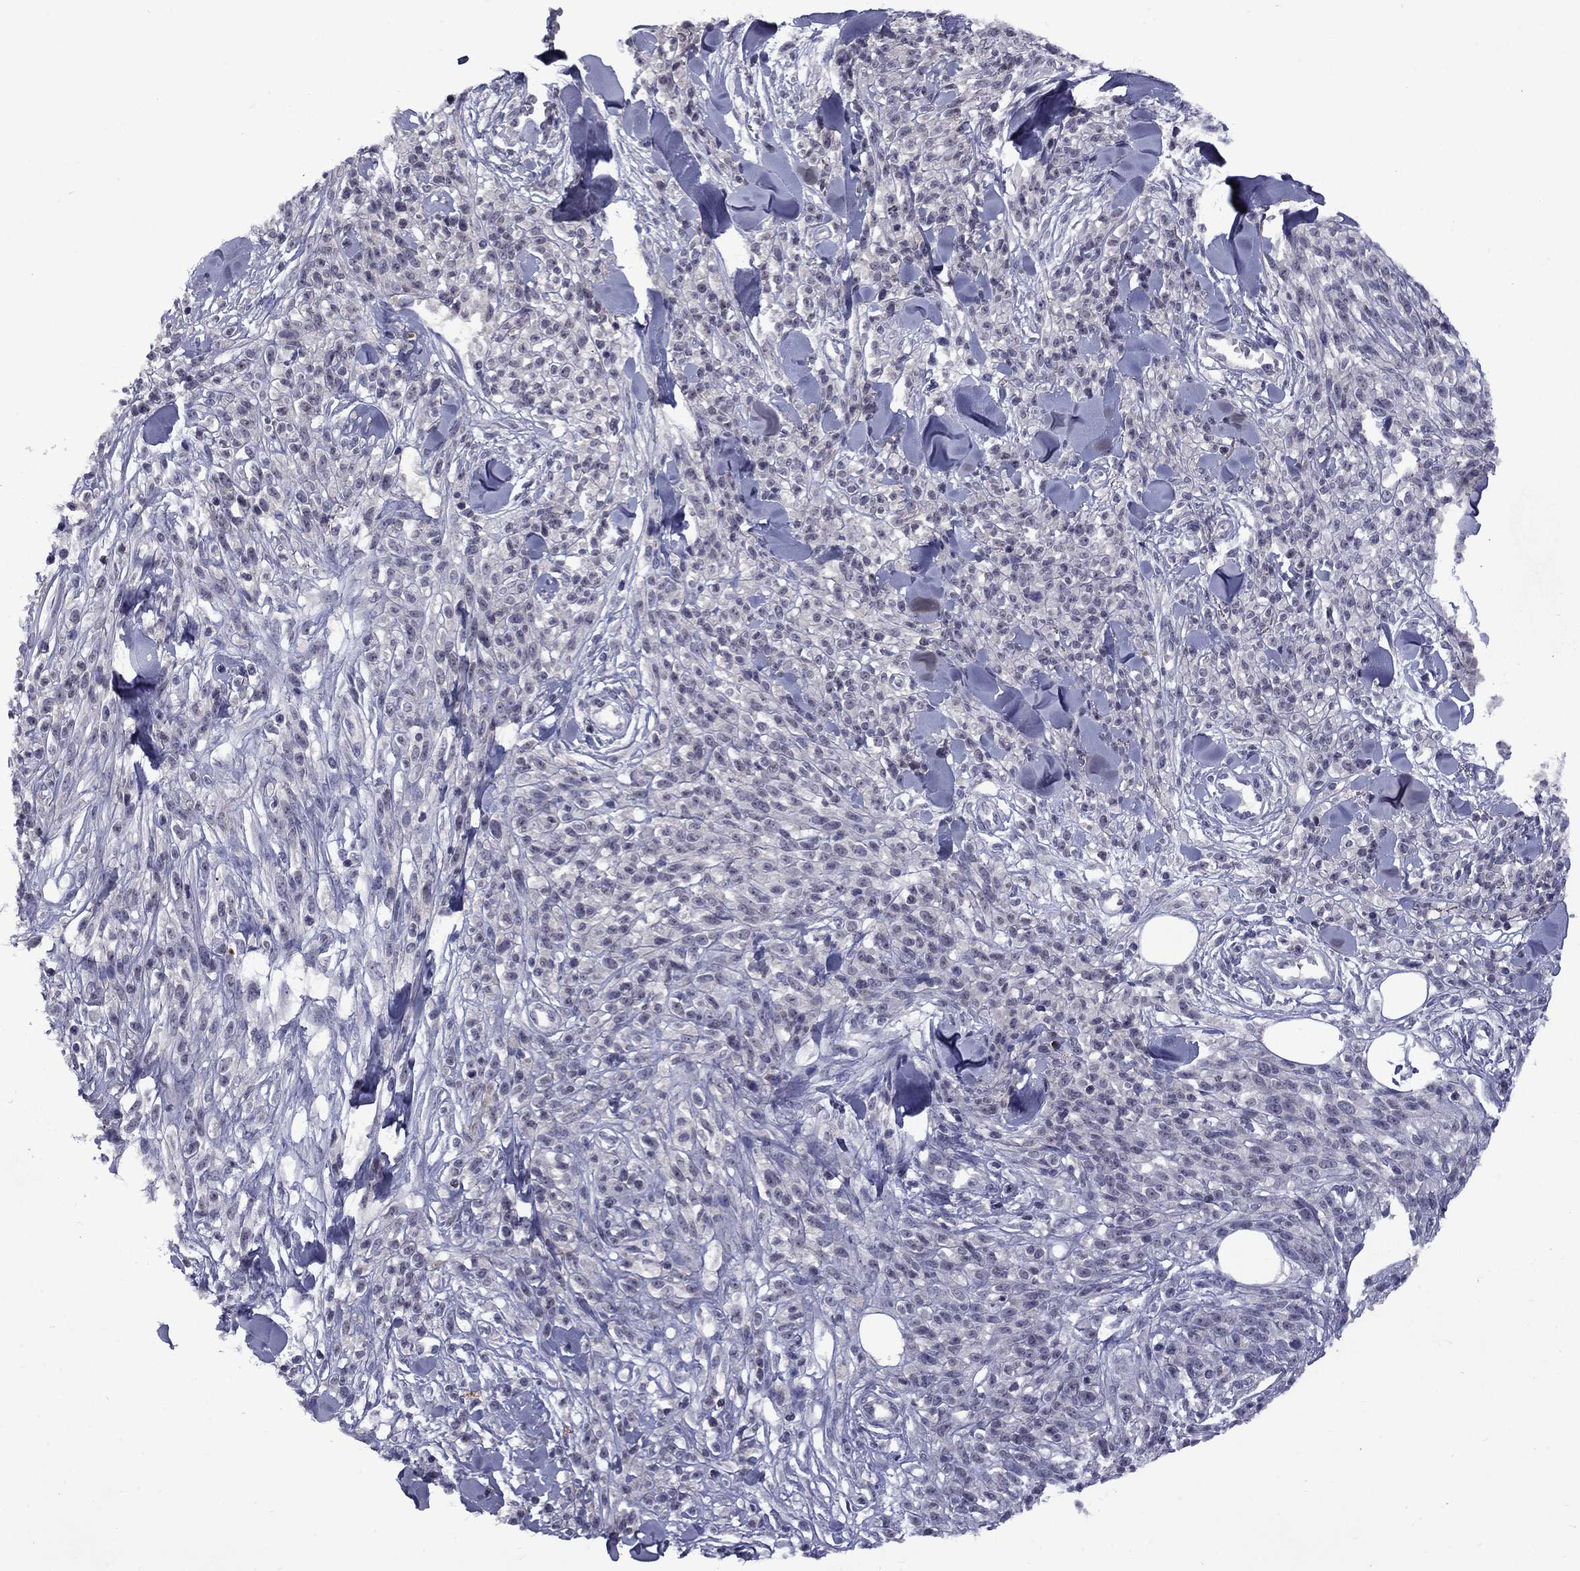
{"staining": {"intensity": "negative", "quantity": "none", "location": "none"}, "tissue": "melanoma", "cell_type": "Tumor cells", "image_type": "cancer", "snomed": [{"axis": "morphology", "description": "Malignant melanoma, NOS"}, {"axis": "topography", "description": "Skin"}, {"axis": "topography", "description": "Skin of trunk"}], "caption": "The micrograph demonstrates no significant positivity in tumor cells of malignant melanoma. The staining is performed using DAB brown chromogen with nuclei counter-stained in using hematoxylin.", "gene": "SNTA1", "patient": {"sex": "male", "age": 74}}